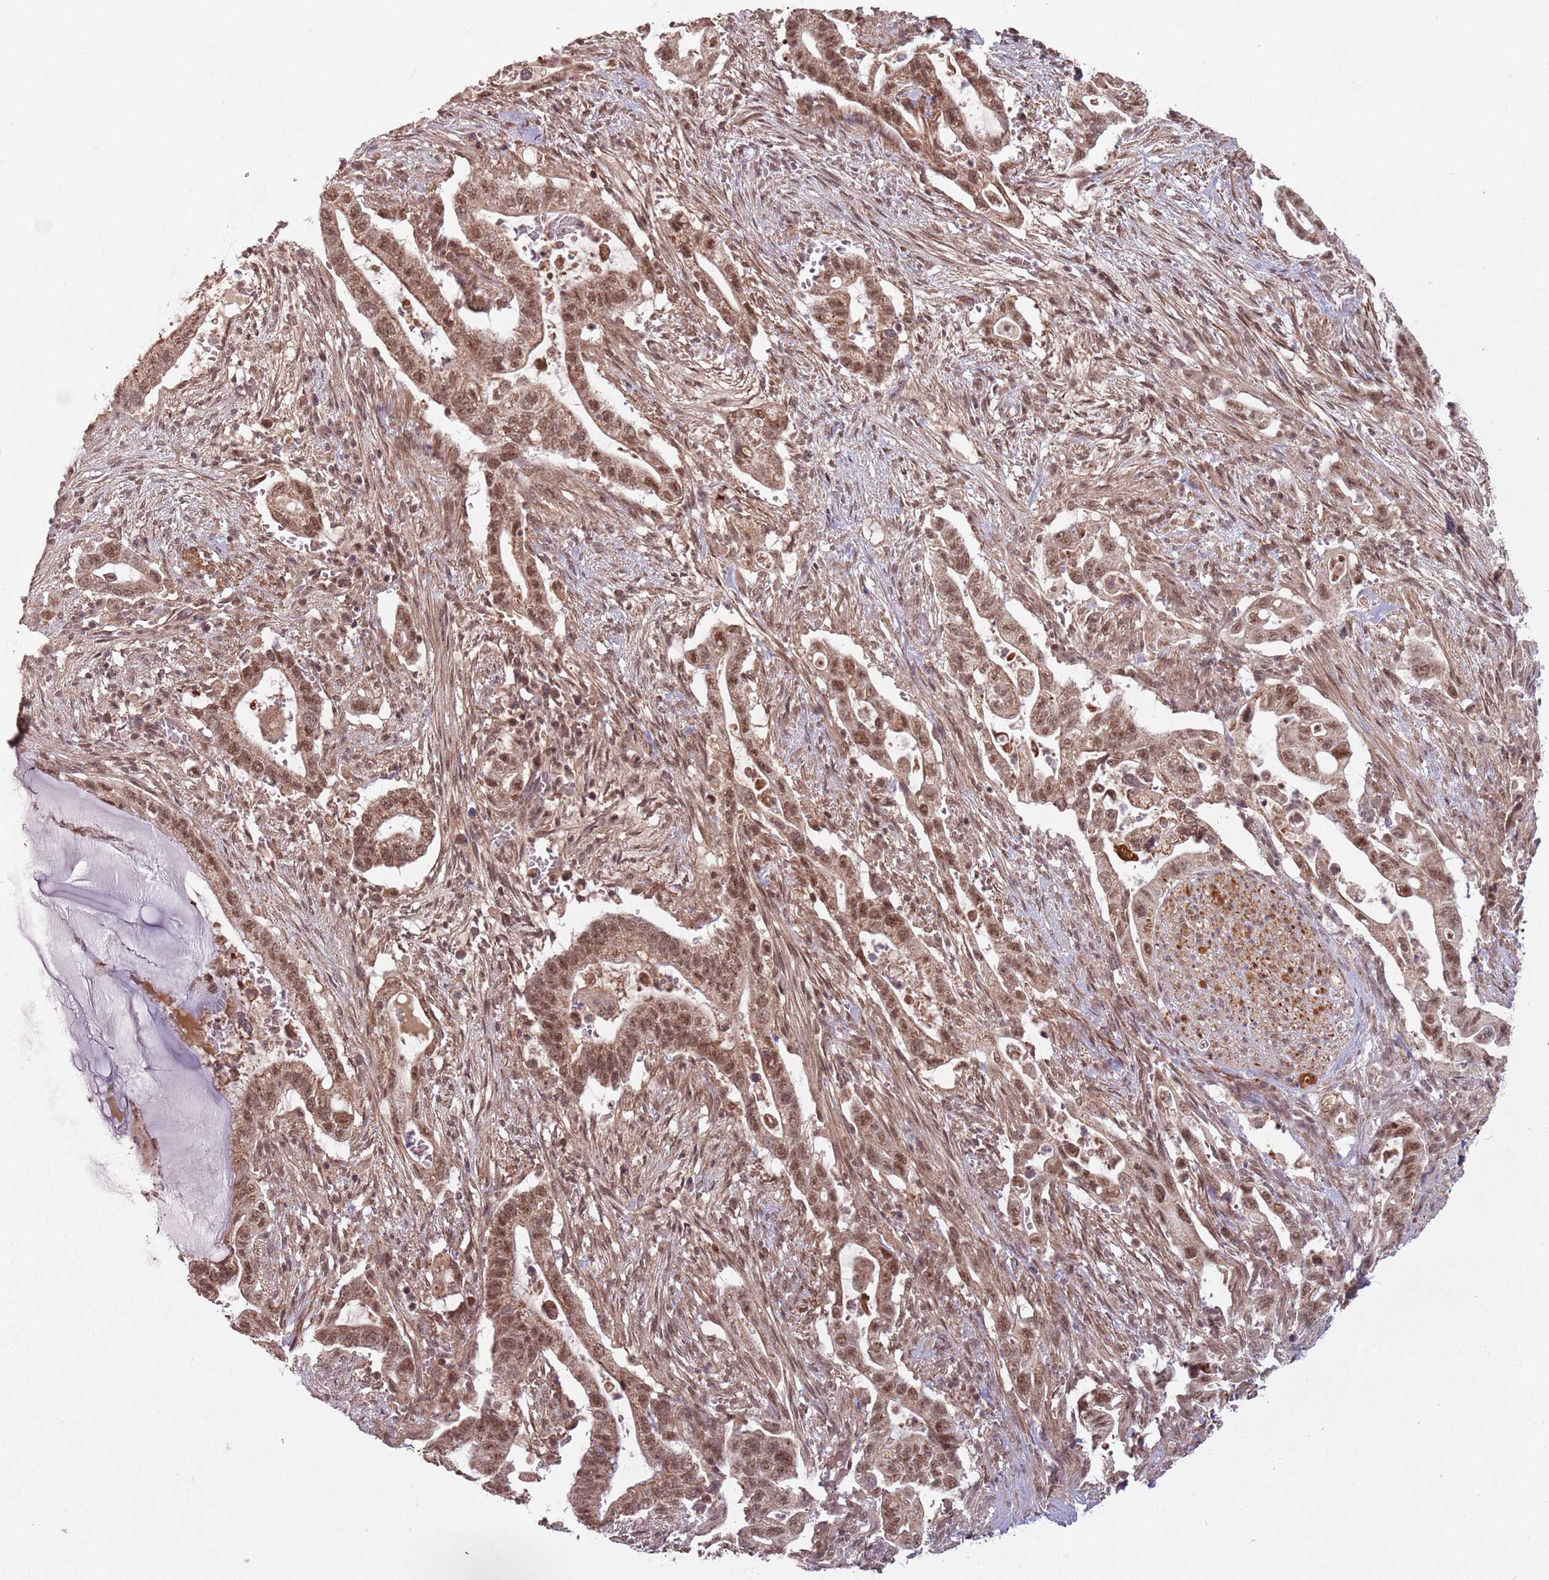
{"staining": {"intensity": "moderate", "quantity": ">75%", "location": "cytoplasmic/membranous,nuclear"}, "tissue": "pancreatic cancer", "cell_type": "Tumor cells", "image_type": "cancer", "snomed": [{"axis": "morphology", "description": "Adenocarcinoma, NOS"}, {"axis": "topography", "description": "Pancreas"}], "caption": "Human pancreatic cancer stained for a protein (brown) reveals moderate cytoplasmic/membranous and nuclear positive positivity in approximately >75% of tumor cells.", "gene": "SUDS3", "patient": {"sex": "female", "age": 72}}